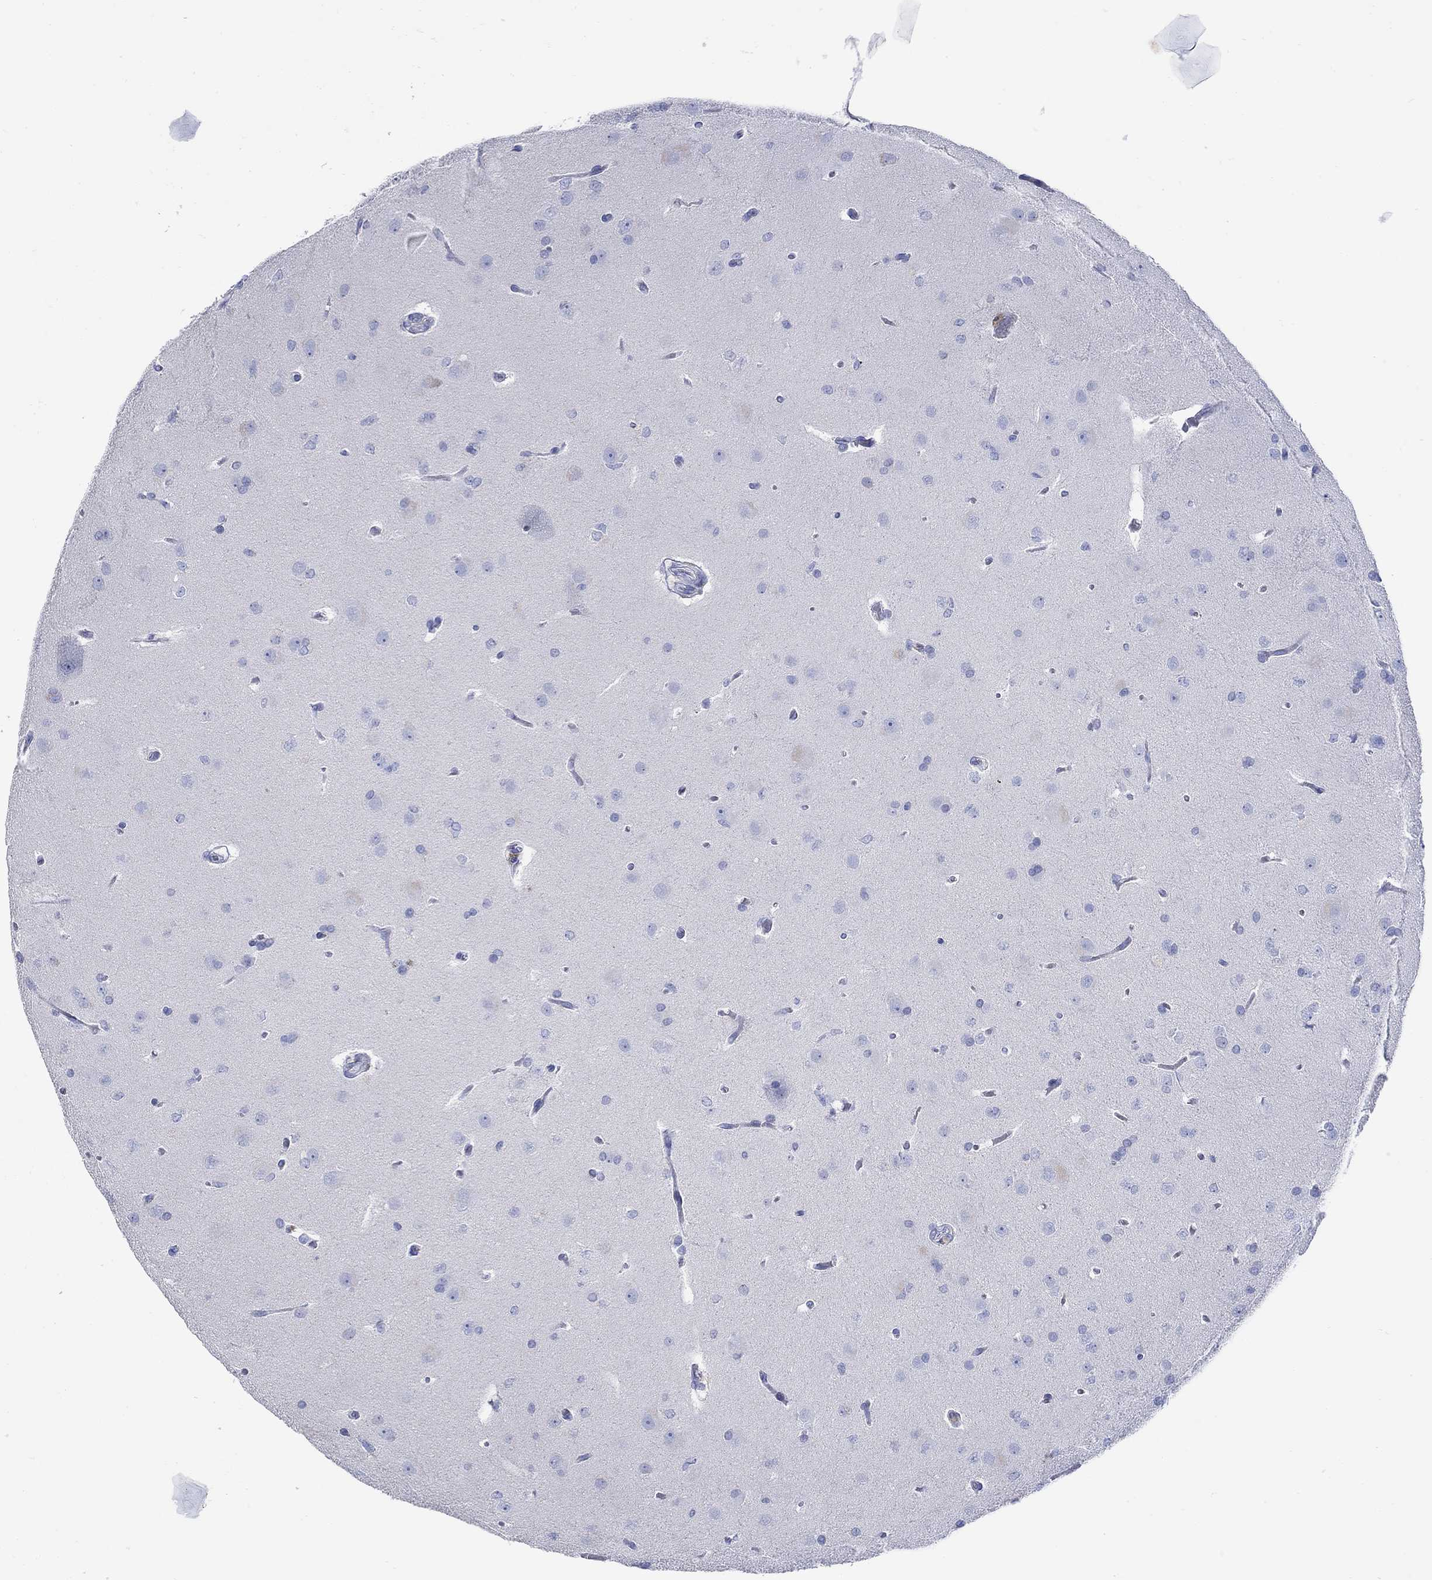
{"staining": {"intensity": "negative", "quantity": "none", "location": "none"}, "tissue": "glioma", "cell_type": "Tumor cells", "image_type": "cancer", "snomed": [{"axis": "morphology", "description": "Glioma, malignant, Low grade"}, {"axis": "topography", "description": "Brain"}], "caption": "High magnification brightfield microscopy of malignant glioma (low-grade) stained with DAB (brown) and counterstained with hematoxylin (blue): tumor cells show no significant expression. Brightfield microscopy of immunohistochemistry (IHC) stained with DAB (brown) and hematoxylin (blue), captured at high magnification.", "gene": "P2RY6", "patient": {"sex": "female", "age": 32}}